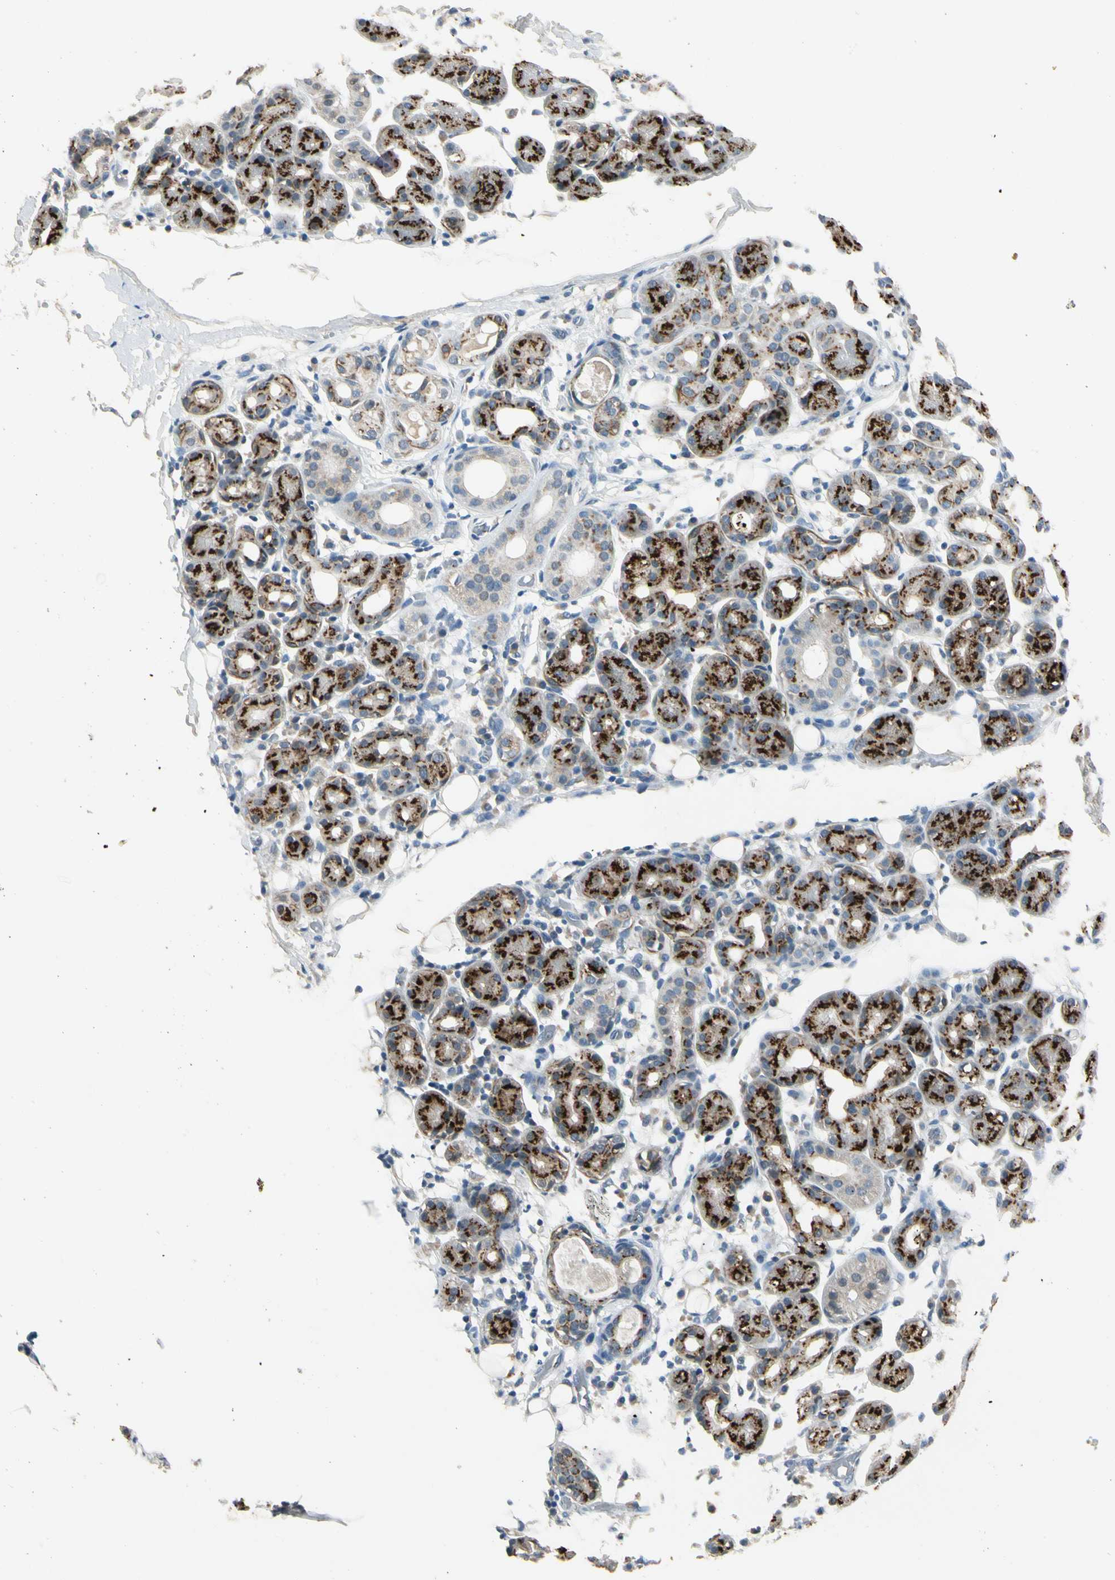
{"staining": {"intensity": "strong", "quantity": ">75%", "location": "cytoplasmic/membranous"}, "tissue": "salivary gland", "cell_type": "Glandular cells", "image_type": "normal", "snomed": [{"axis": "morphology", "description": "Normal tissue, NOS"}, {"axis": "topography", "description": "Salivary gland"}, {"axis": "topography", "description": "Peripheral nerve tissue"}], "caption": "The histopathology image shows staining of unremarkable salivary gland, revealing strong cytoplasmic/membranous protein positivity (brown color) within glandular cells. (IHC, brightfield microscopy, high magnification).", "gene": "MANSC1", "patient": {"sex": "male", "age": 62}}